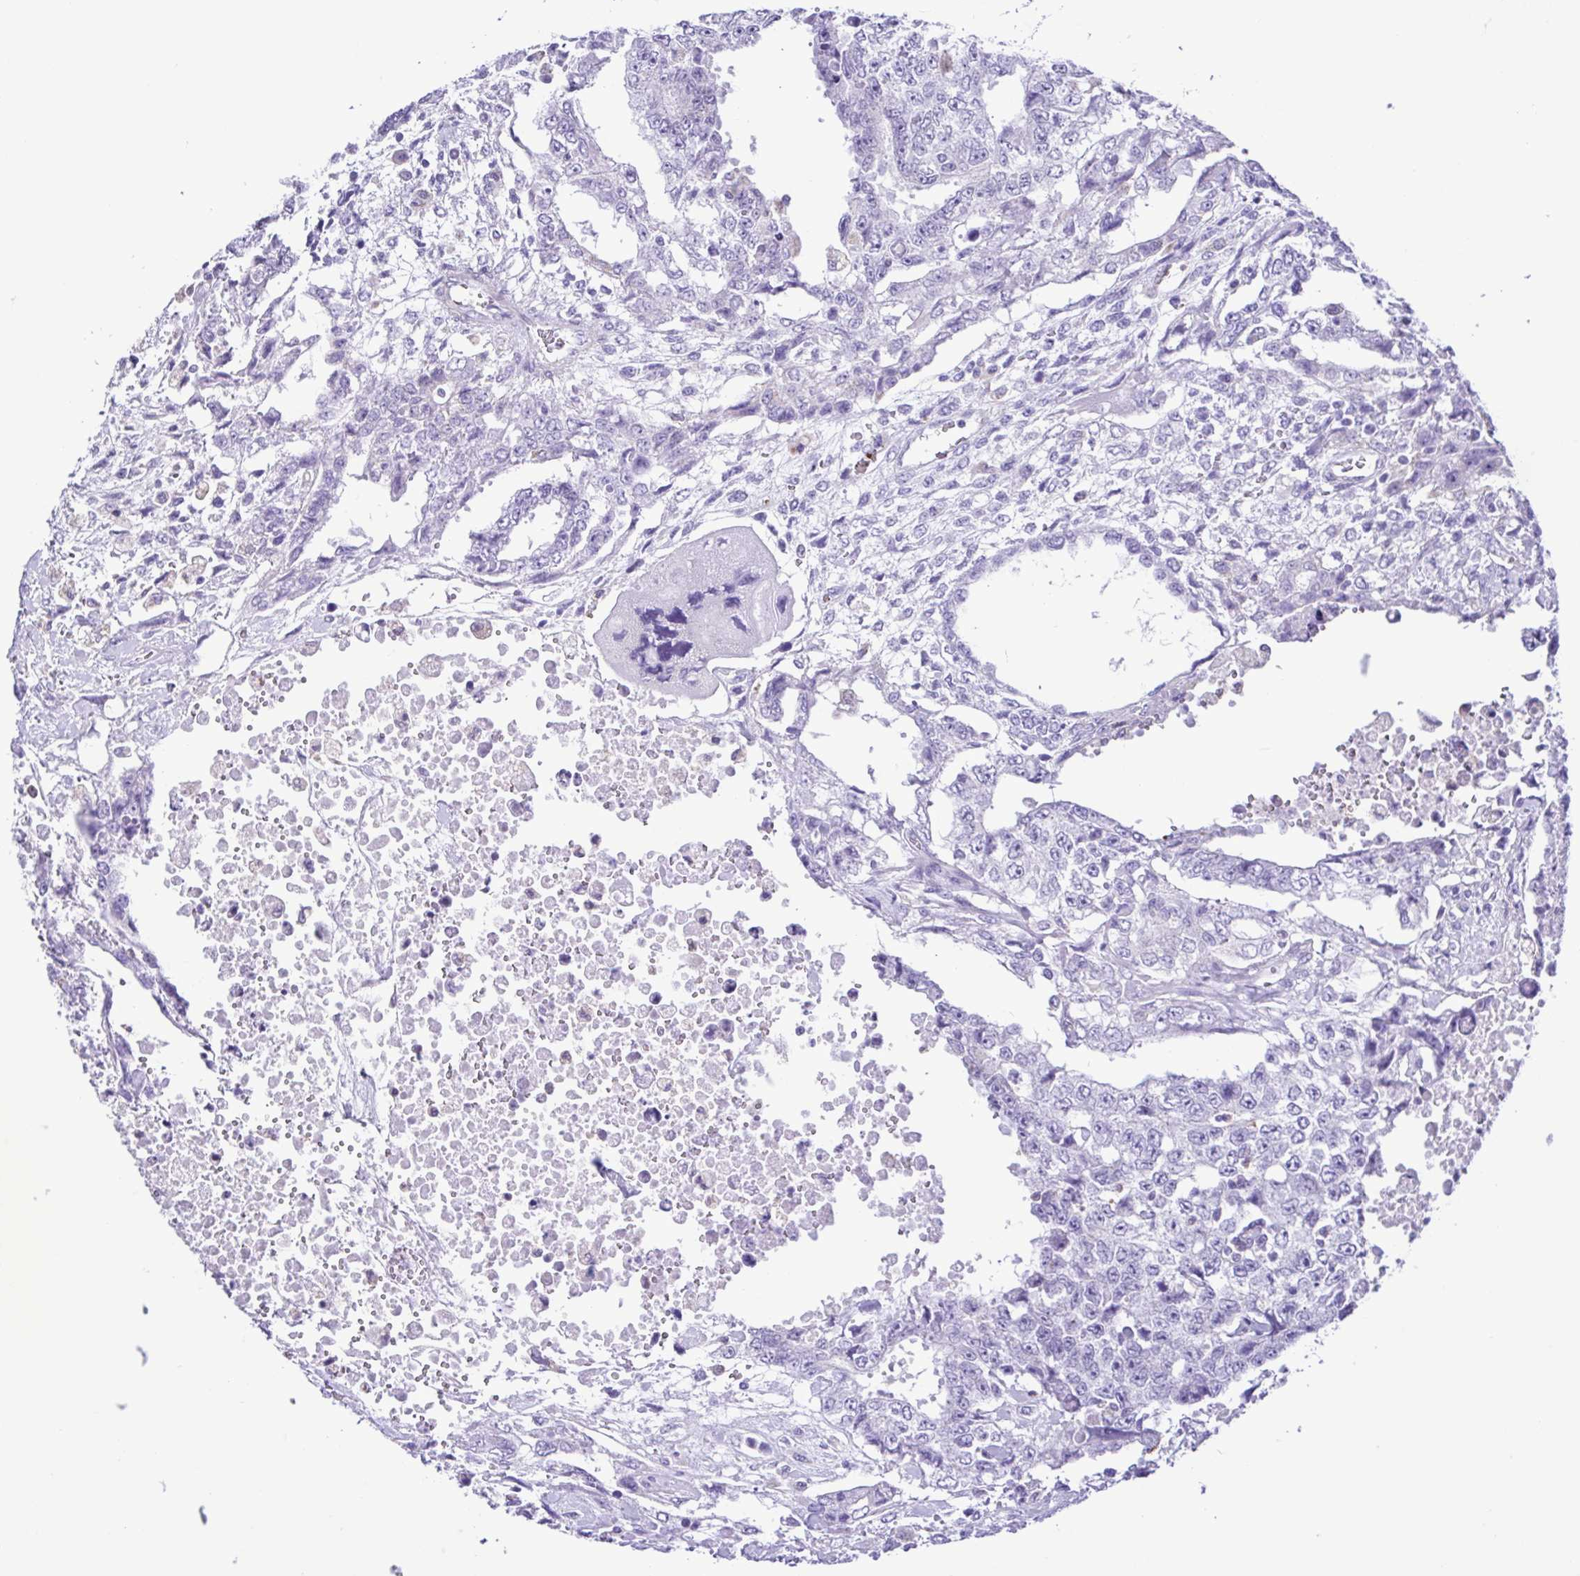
{"staining": {"intensity": "negative", "quantity": "none", "location": "none"}, "tissue": "testis cancer", "cell_type": "Tumor cells", "image_type": "cancer", "snomed": [{"axis": "morphology", "description": "Carcinoma, Embryonal, NOS"}, {"axis": "topography", "description": "Testis"}], "caption": "Immunohistochemistry (IHC) of human embryonal carcinoma (testis) displays no positivity in tumor cells.", "gene": "CBY2", "patient": {"sex": "male", "age": 24}}